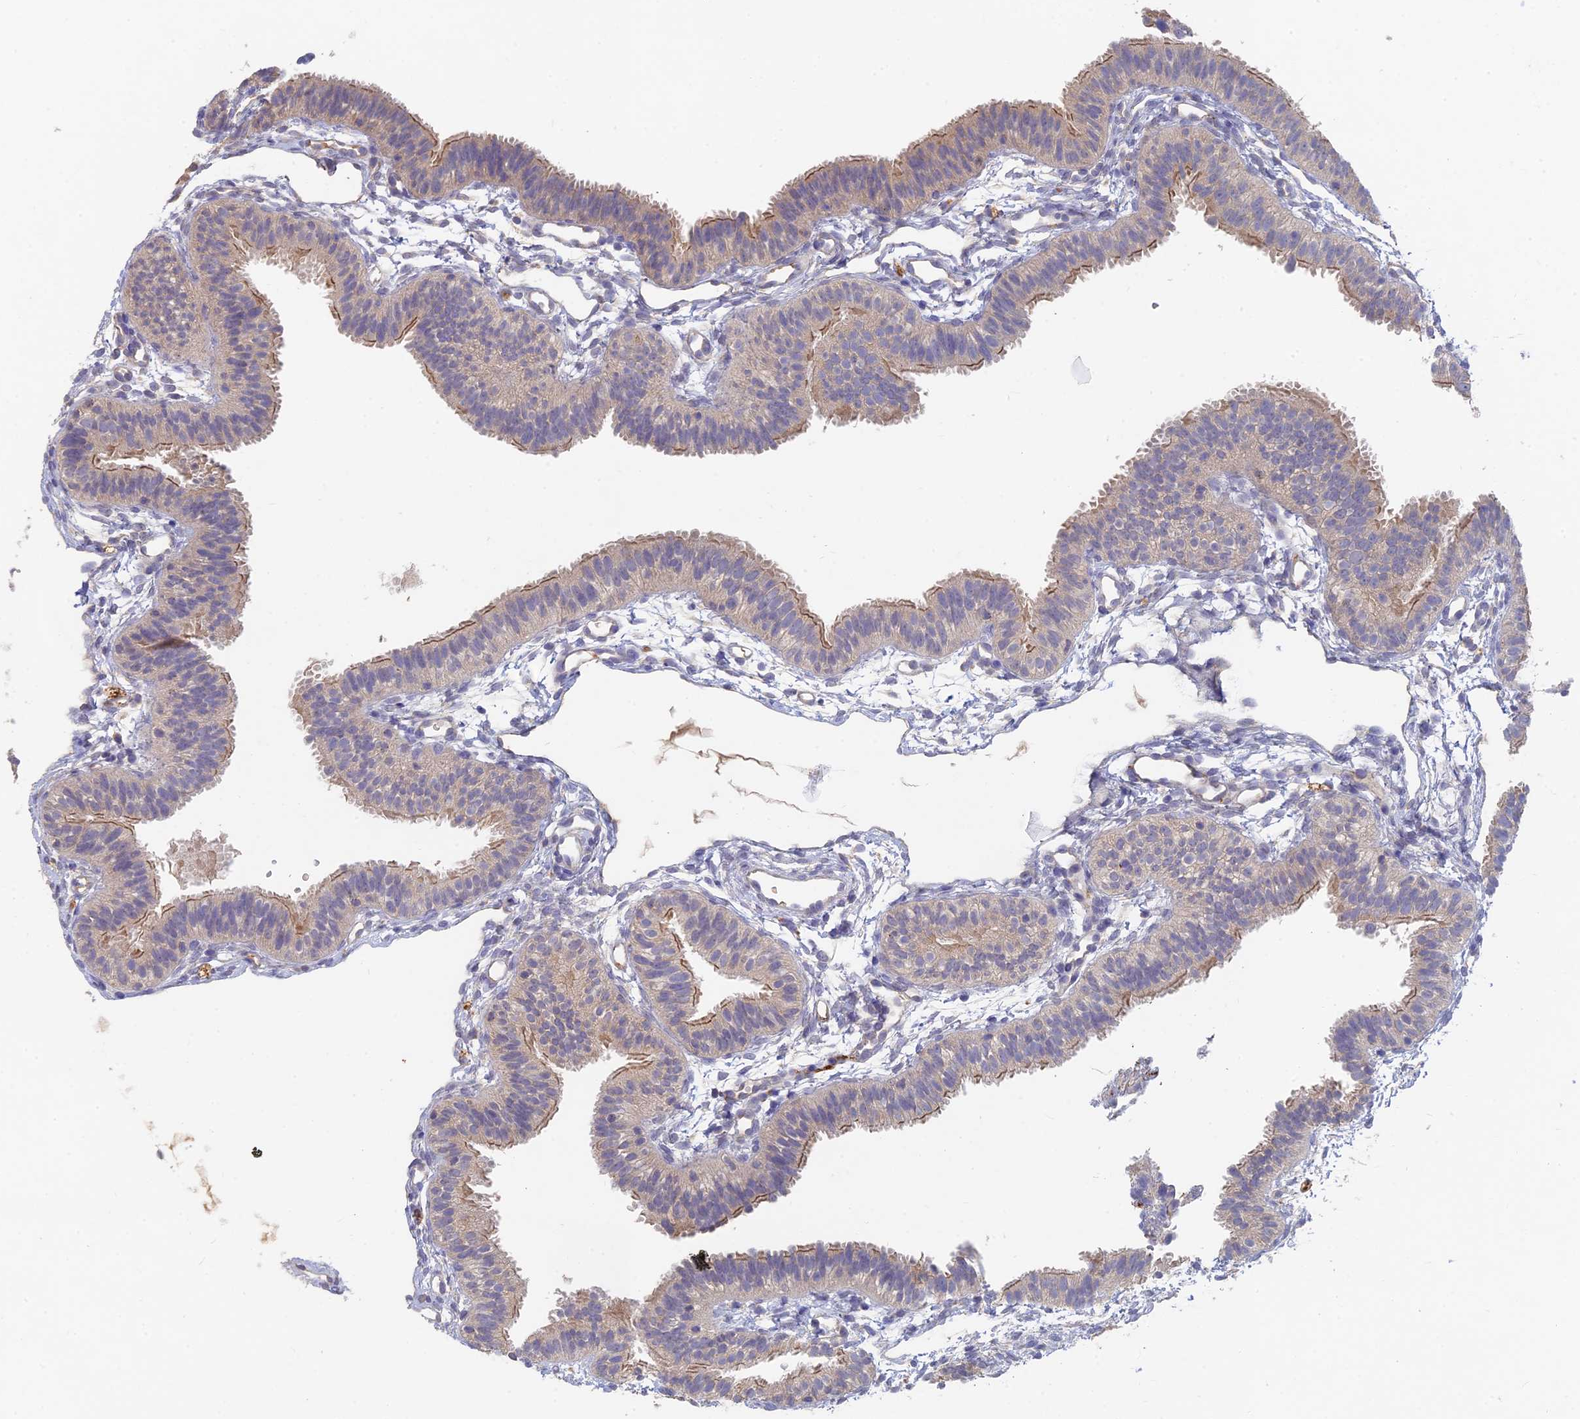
{"staining": {"intensity": "weak", "quantity": ">75%", "location": "cytoplasmic/membranous"}, "tissue": "fallopian tube", "cell_type": "Glandular cells", "image_type": "normal", "snomed": [{"axis": "morphology", "description": "Normal tissue, NOS"}, {"axis": "topography", "description": "Fallopian tube"}], "caption": "An immunohistochemistry (IHC) histopathology image of benign tissue is shown. Protein staining in brown shows weak cytoplasmic/membranous positivity in fallopian tube within glandular cells. The protein is shown in brown color, while the nuclei are stained blue.", "gene": "ARRDC1", "patient": {"sex": "female", "age": 35}}